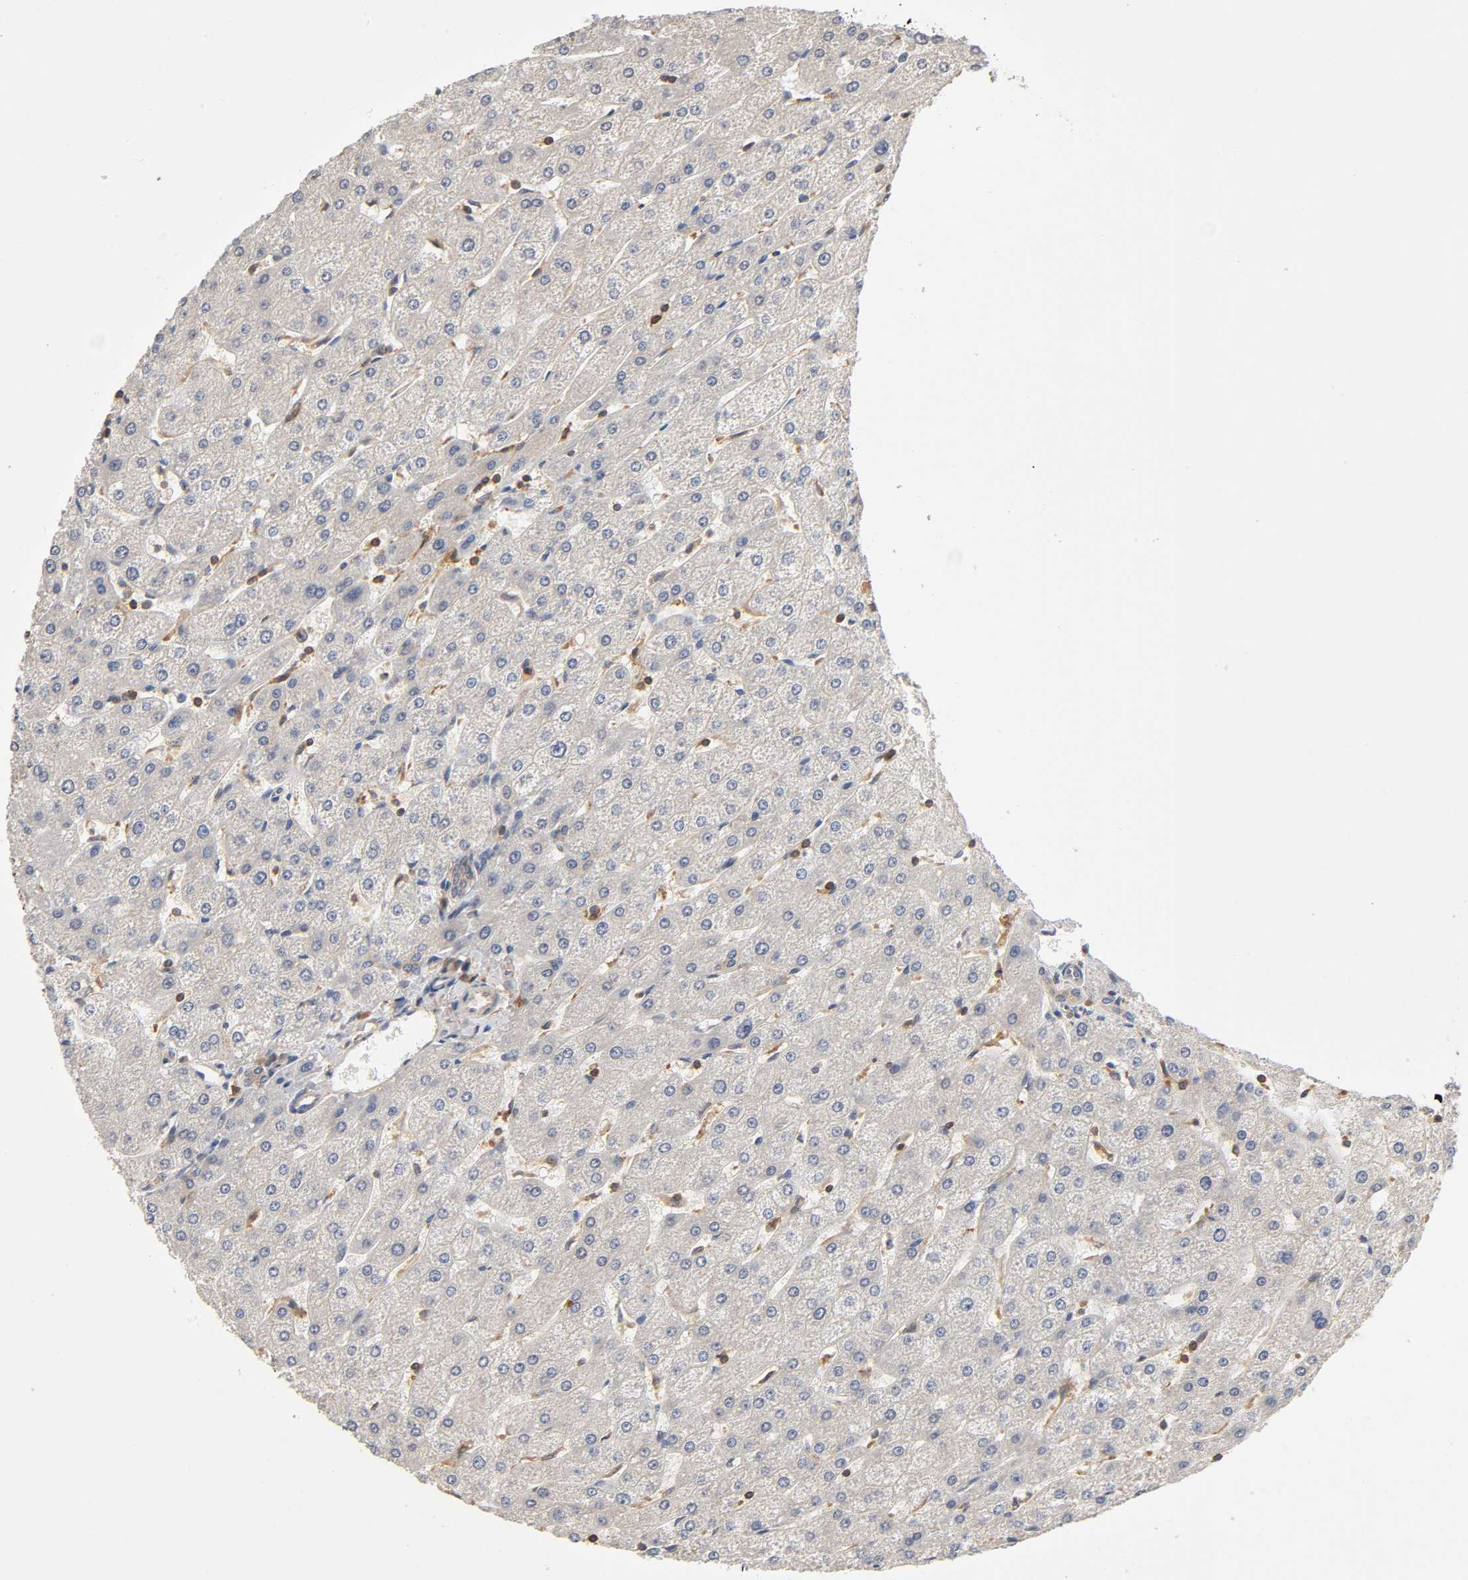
{"staining": {"intensity": "moderate", "quantity": ">75%", "location": "cytoplasmic/membranous"}, "tissue": "liver", "cell_type": "Cholangiocytes", "image_type": "normal", "snomed": [{"axis": "morphology", "description": "Normal tissue, NOS"}, {"axis": "topography", "description": "Liver"}], "caption": "An immunohistochemistry photomicrograph of normal tissue is shown. Protein staining in brown shows moderate cytoplasmic/membranous positivity in liver within cholangiocytes.", "gene": "ACTR2", "patient": {"sex": "male", "age": 67}}